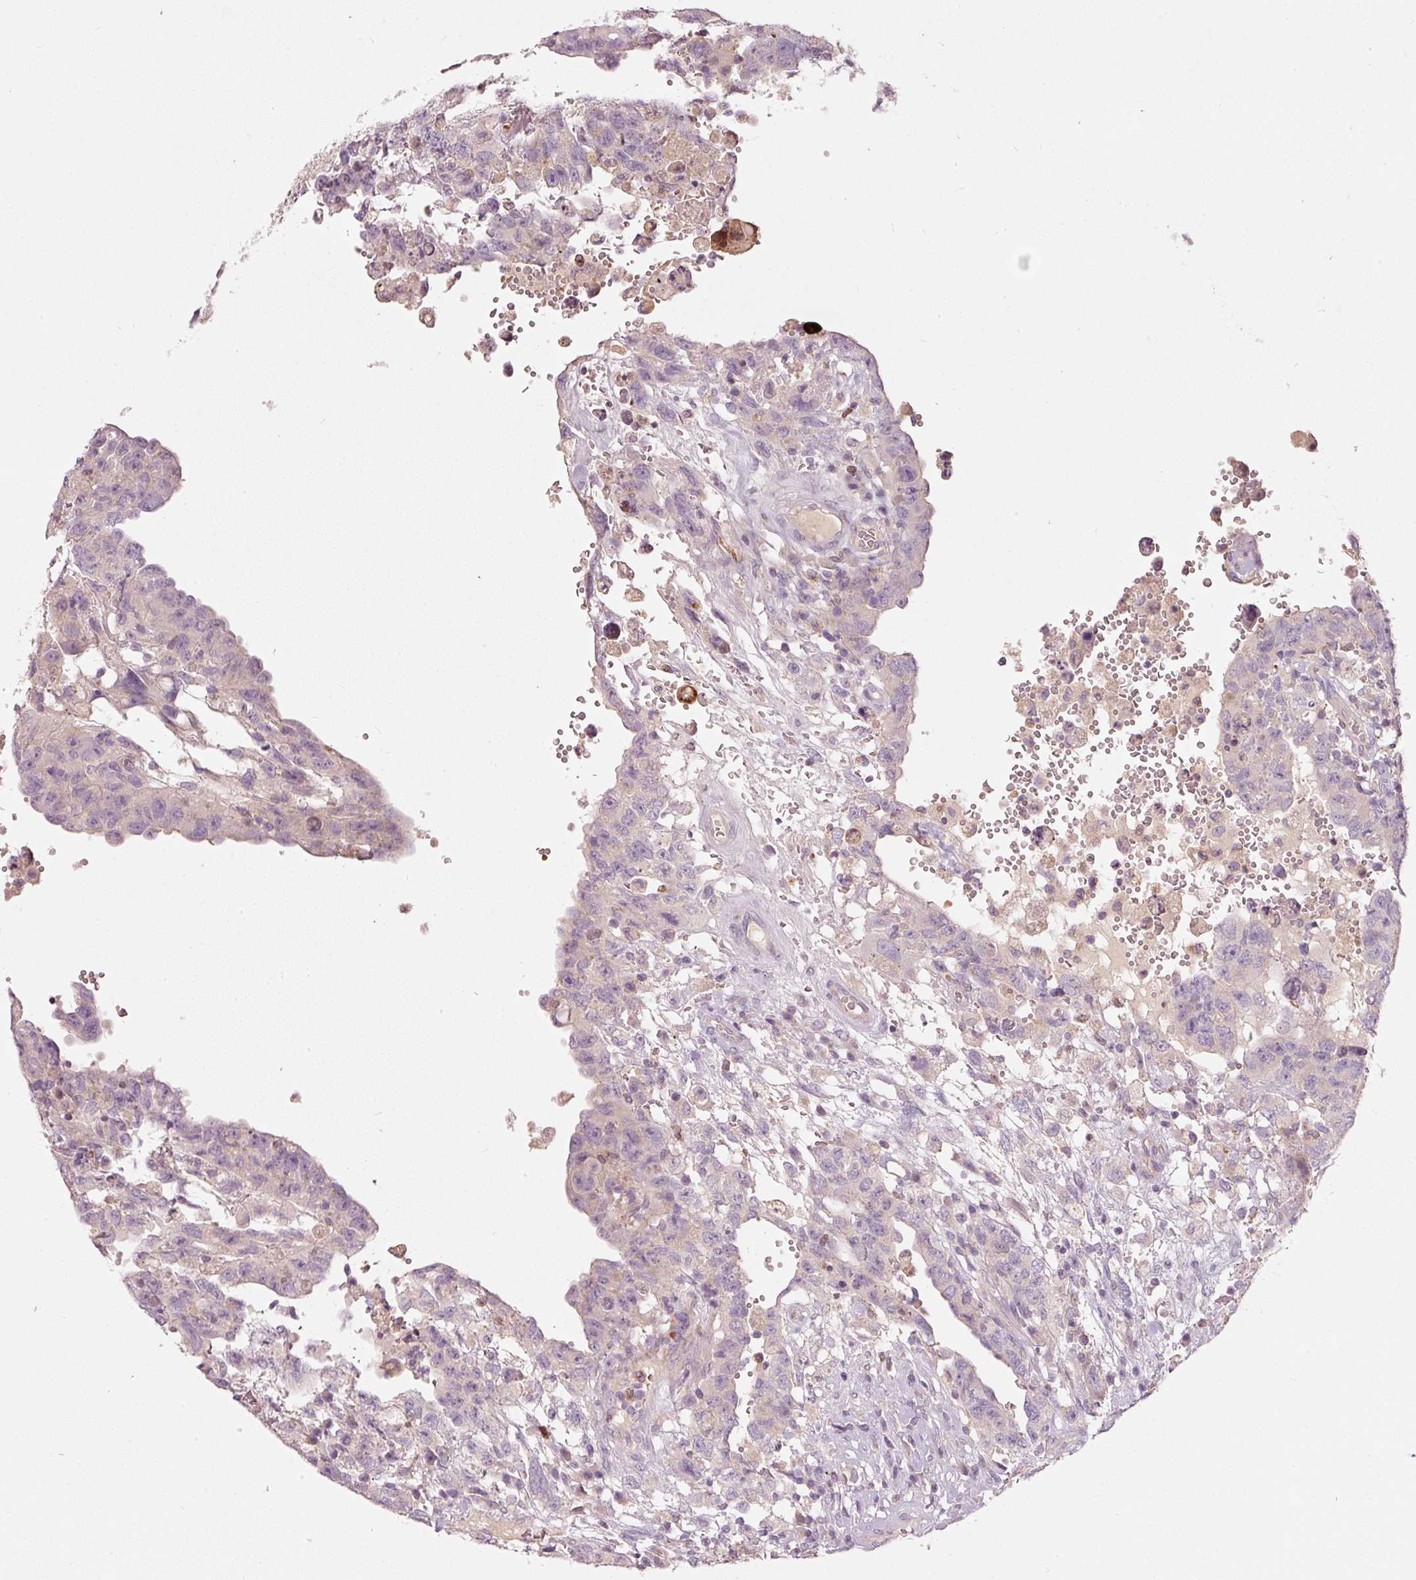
{"staining": {"intensity": "negative", "quantity": "none", "location": "none"}, "tissue": "testis cancer", "cell_type": "Tumor cells", "image_type": "cancer", "snomed": [{"axis": "morphology", "description": "Carcinoma, Embryonal, NOS"}, {"axis": "topography", "description": "Testis"}], "caption": "The image exhibits no staining of tumor cells in embryonal carcinoma (testis).", "gene": "KLHL21", "patient": {"sex": "male", "age": 26}}